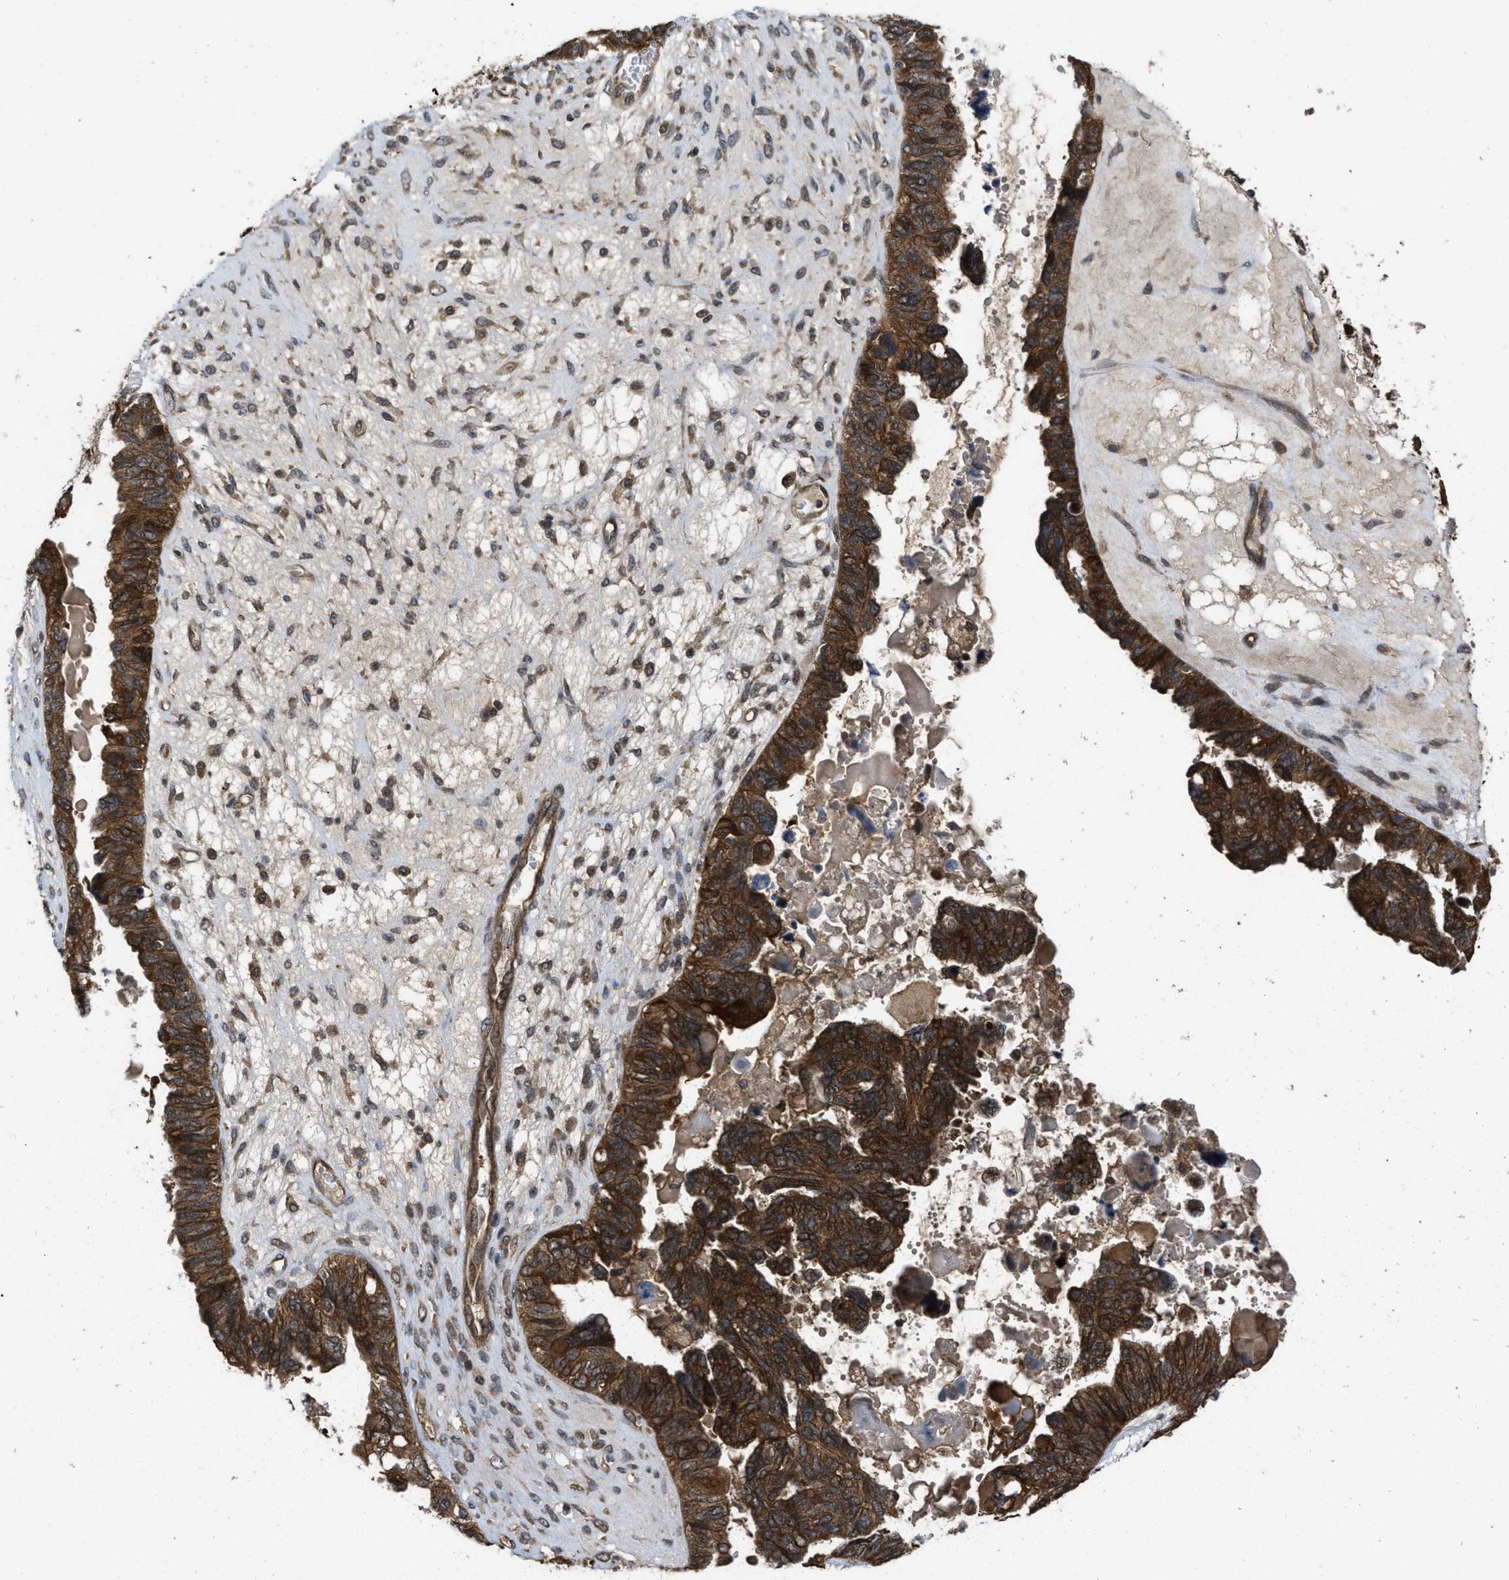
{"staining": {"intensity": "strong", "quantity": ">75%", "location": "cytoplasmic/membranous"}, "tissue": "ovarian cancer", "cell_type": "Tumor cells", "image_type": "cancer", "snomed": [{"axis": "morphology", "description": "Cystadenocarcinoma, serous, NOS"}, {"axis": "topography", "description": "Ovary"}], "caption": "Protein expression by immunohistochemistry (IHC) displays strong cytoplasmic/membranous staining in about >75% of tumor cells in serous cystadenocarcinoma (ovarian).", "gene": "FZD6", "patient": {"sex": "female", "age": 79}}